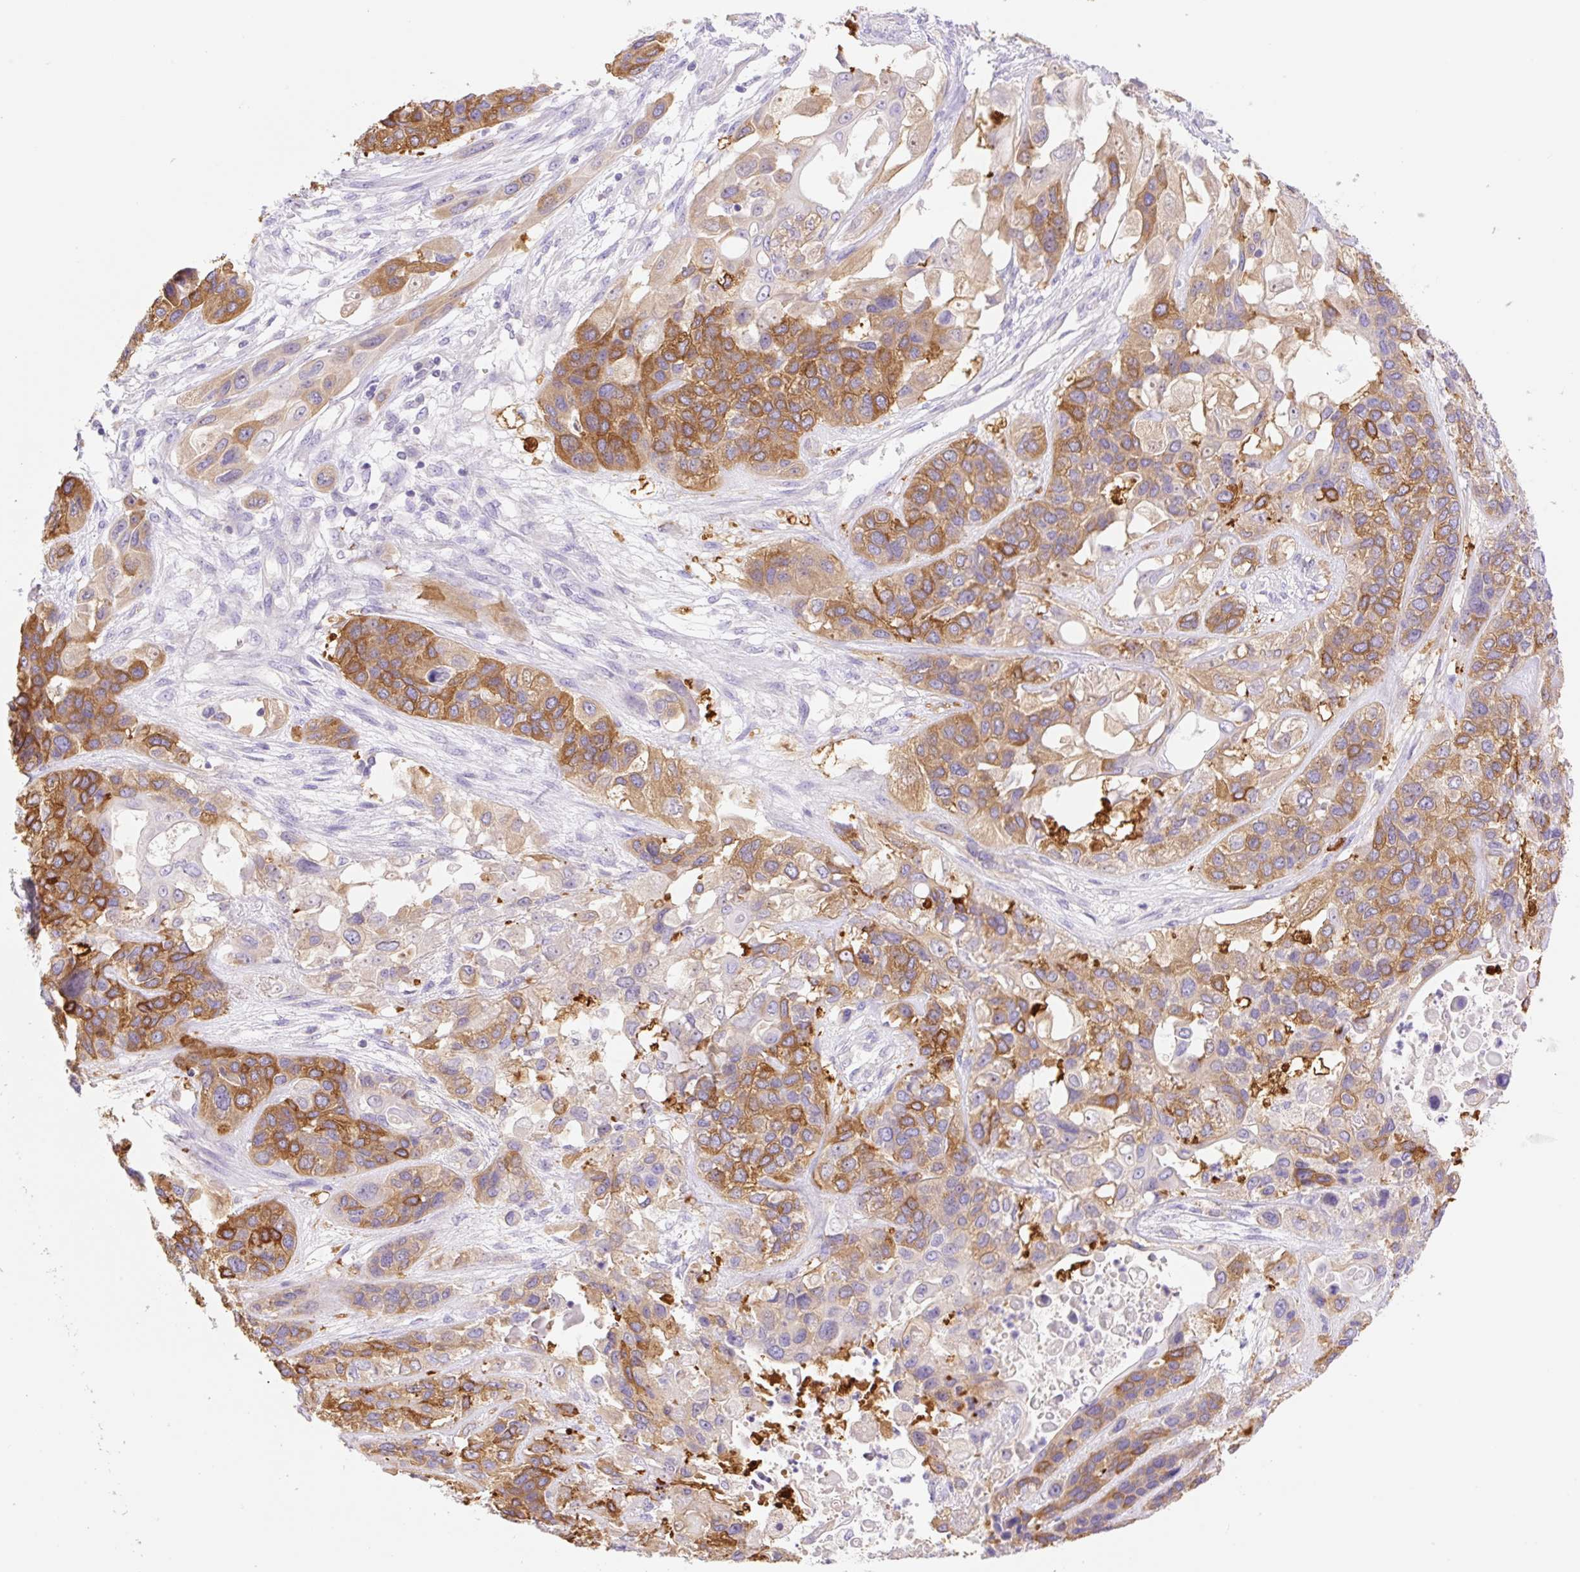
{"staining": {"intensity": "moderate", "quantity": ">75%", "location": "cytoplasmic/membranous"}, "tissue": "lung cancer", "cell_type": "Tumor cells", "image_type": "cancer", "snomed": [{"axis": "morphology", "description": "Squamous cell carcinoma, NOS"}, {"axis": "topography", "description": "Lung"}], "caption": "Human lung cancer stained with a protein marker shows moderate staining in tumor cells.", "gene": "DENND5A", "patient": {"sex": "female", "age": 70}}